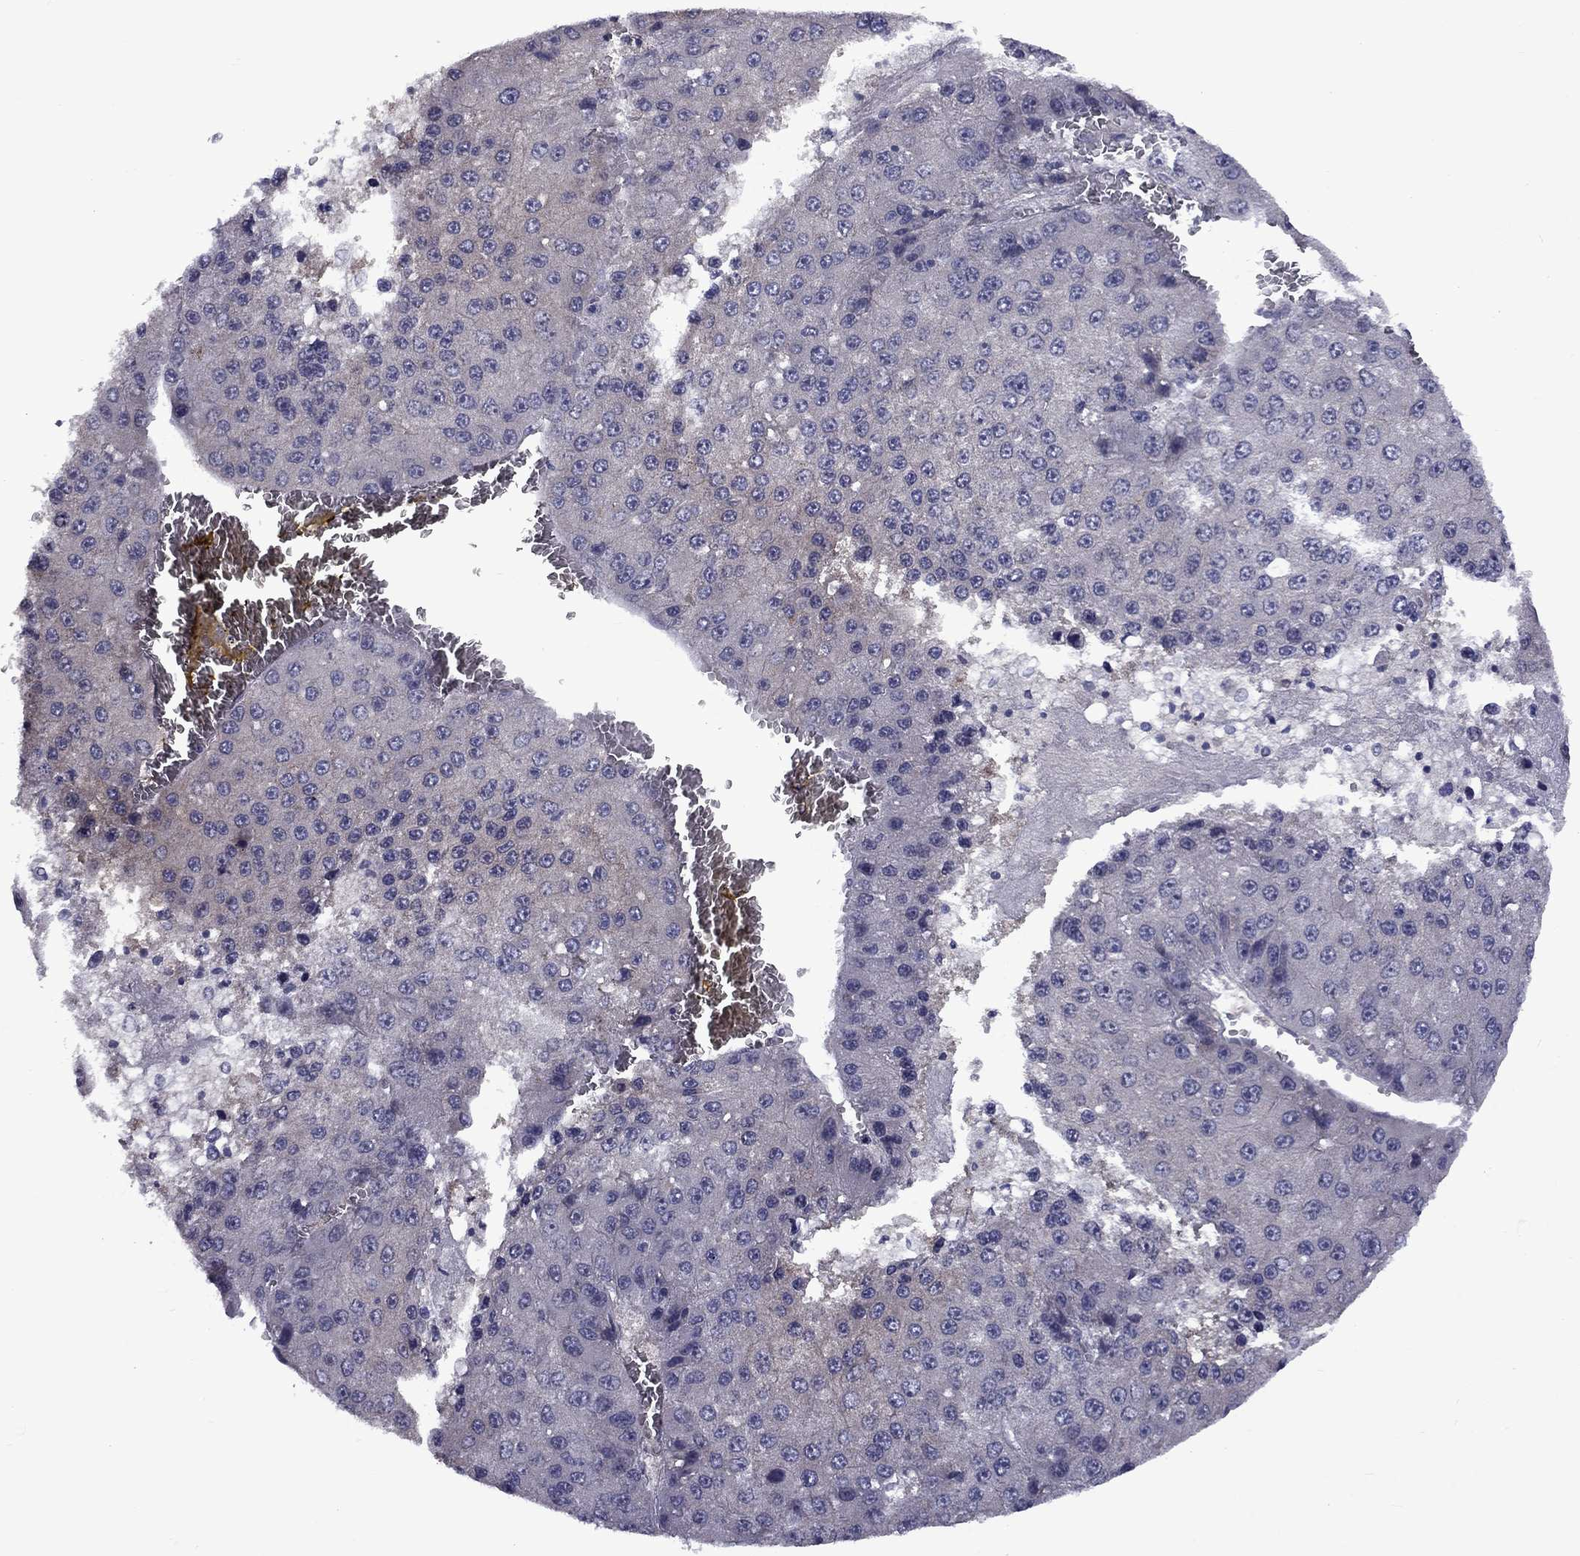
{"staining": {"intensity": "negative", "quantity": "none", "location": "none"}, "tissue": "liver cancer", "cell_type": "Tumor cells", "image_type": "cancer", "snomed": [{"axis": "morphology", "description": "Carcinoma, Hepatocellular, NOS"}, {"axis": "topography", "description": "Liver"}], "caption": "A high-resolution image shows immunohistochemistry staining of liver cancer, which demonstrates no significant staining in tumor cells. Nuclei are stained in blue.", "gene": "SNTA1", "patient": {"sex": "female", "age": 73}}